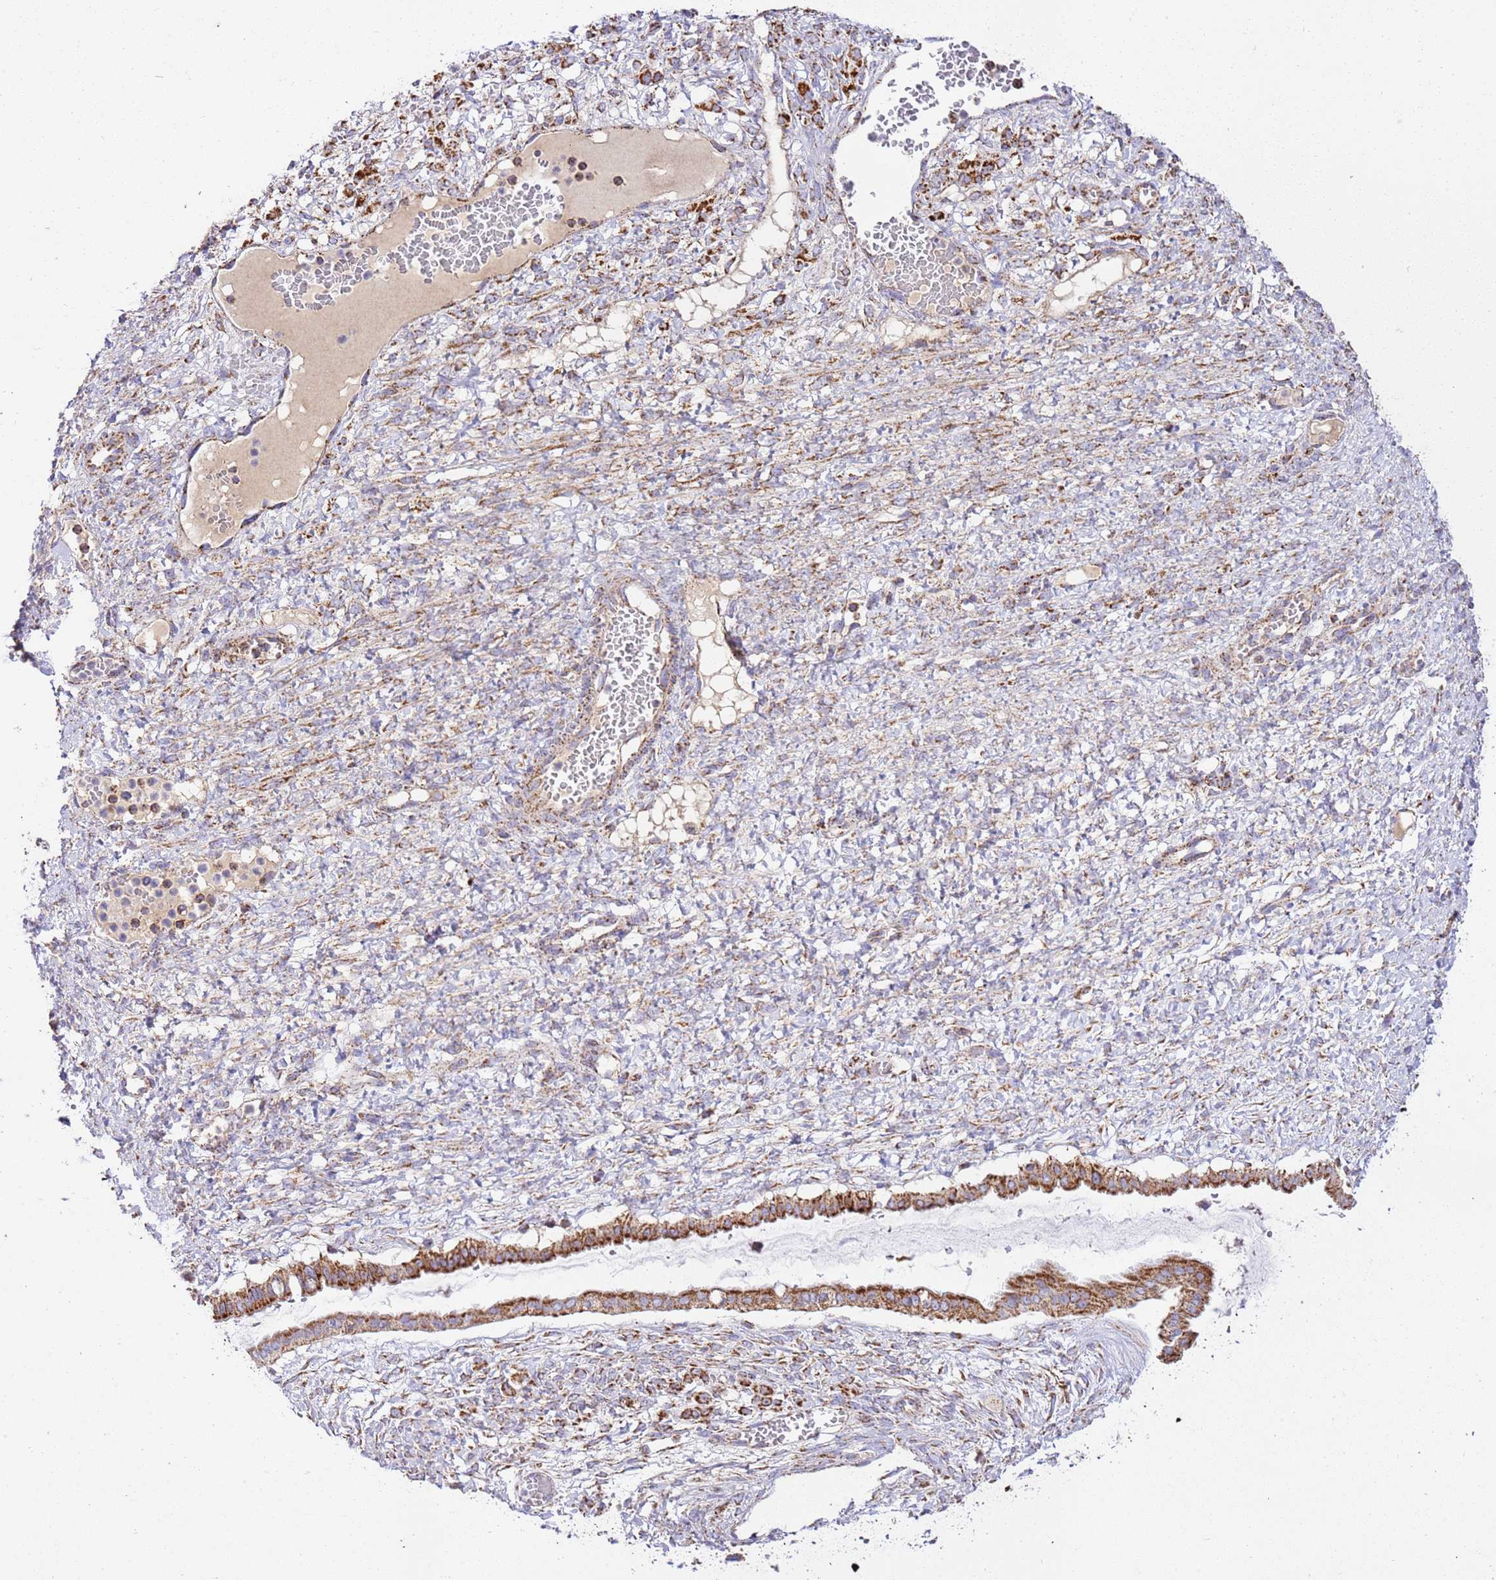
{"staining": {"intensity": "strong", "quantity": ">75%", "location": "cytoplasmic/membranous"}, "tissue": "ovarian cancer", "cell_type": "Tumor cells", "image_type": "cancer", "snomed": [{"axis": "morphology", "description": "Cystadenocarcinoma, mucinous, NOS"}, {"axis": "topography", "description": "Ovary"}], "caption": "Human ovarian mucinous cystadenocarcinoma stained for a protein (brown) displays strong cytoplasmic/membranous positive staining in approximately >75% of tumor cells.", "gene": "ZBTB39", "patient": {"sex": "female", "age": 73}}